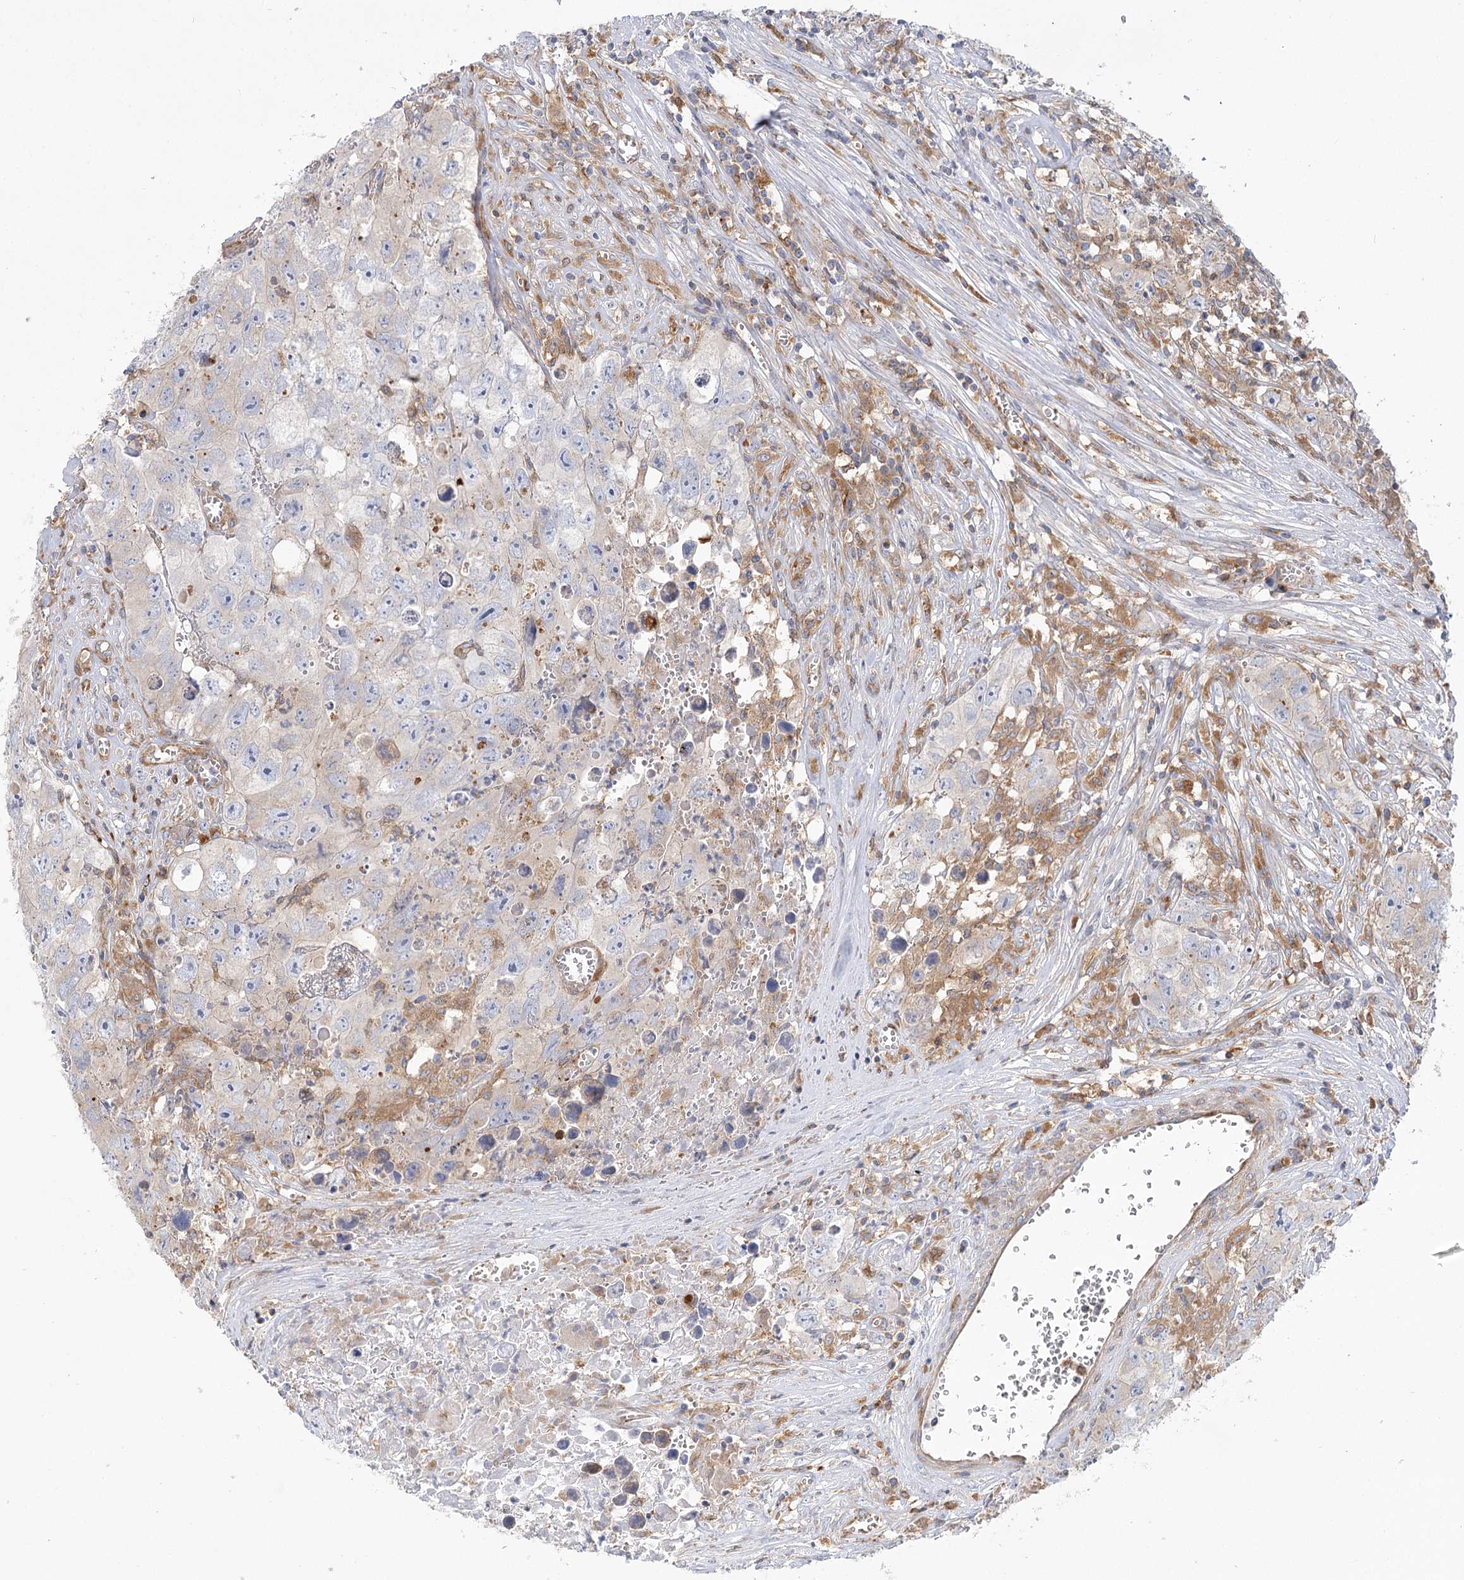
{"staining": {"intensity": "negative", "quantity": "none", "location": "none"}, "tissue": "testis cancer", "cell_type": "Tumor cells", "image_type": "cancer", "snomed": [{"axis": "morphology", "description": "Seminoma, NOS"}, {"axis": "morphology", "description": "Carcinoma, Embryonal, NOS"}, {"axis": "topography", "description": "Testis"}], "caption": "Immunohistochemistry (IHC) image of neoplastic tissue: human seminoma (testis) stained with DAB displays no significant protein expression in tumor cells.", "gene": "GUSB", "patient": {"sex": "male", "age": 43}}